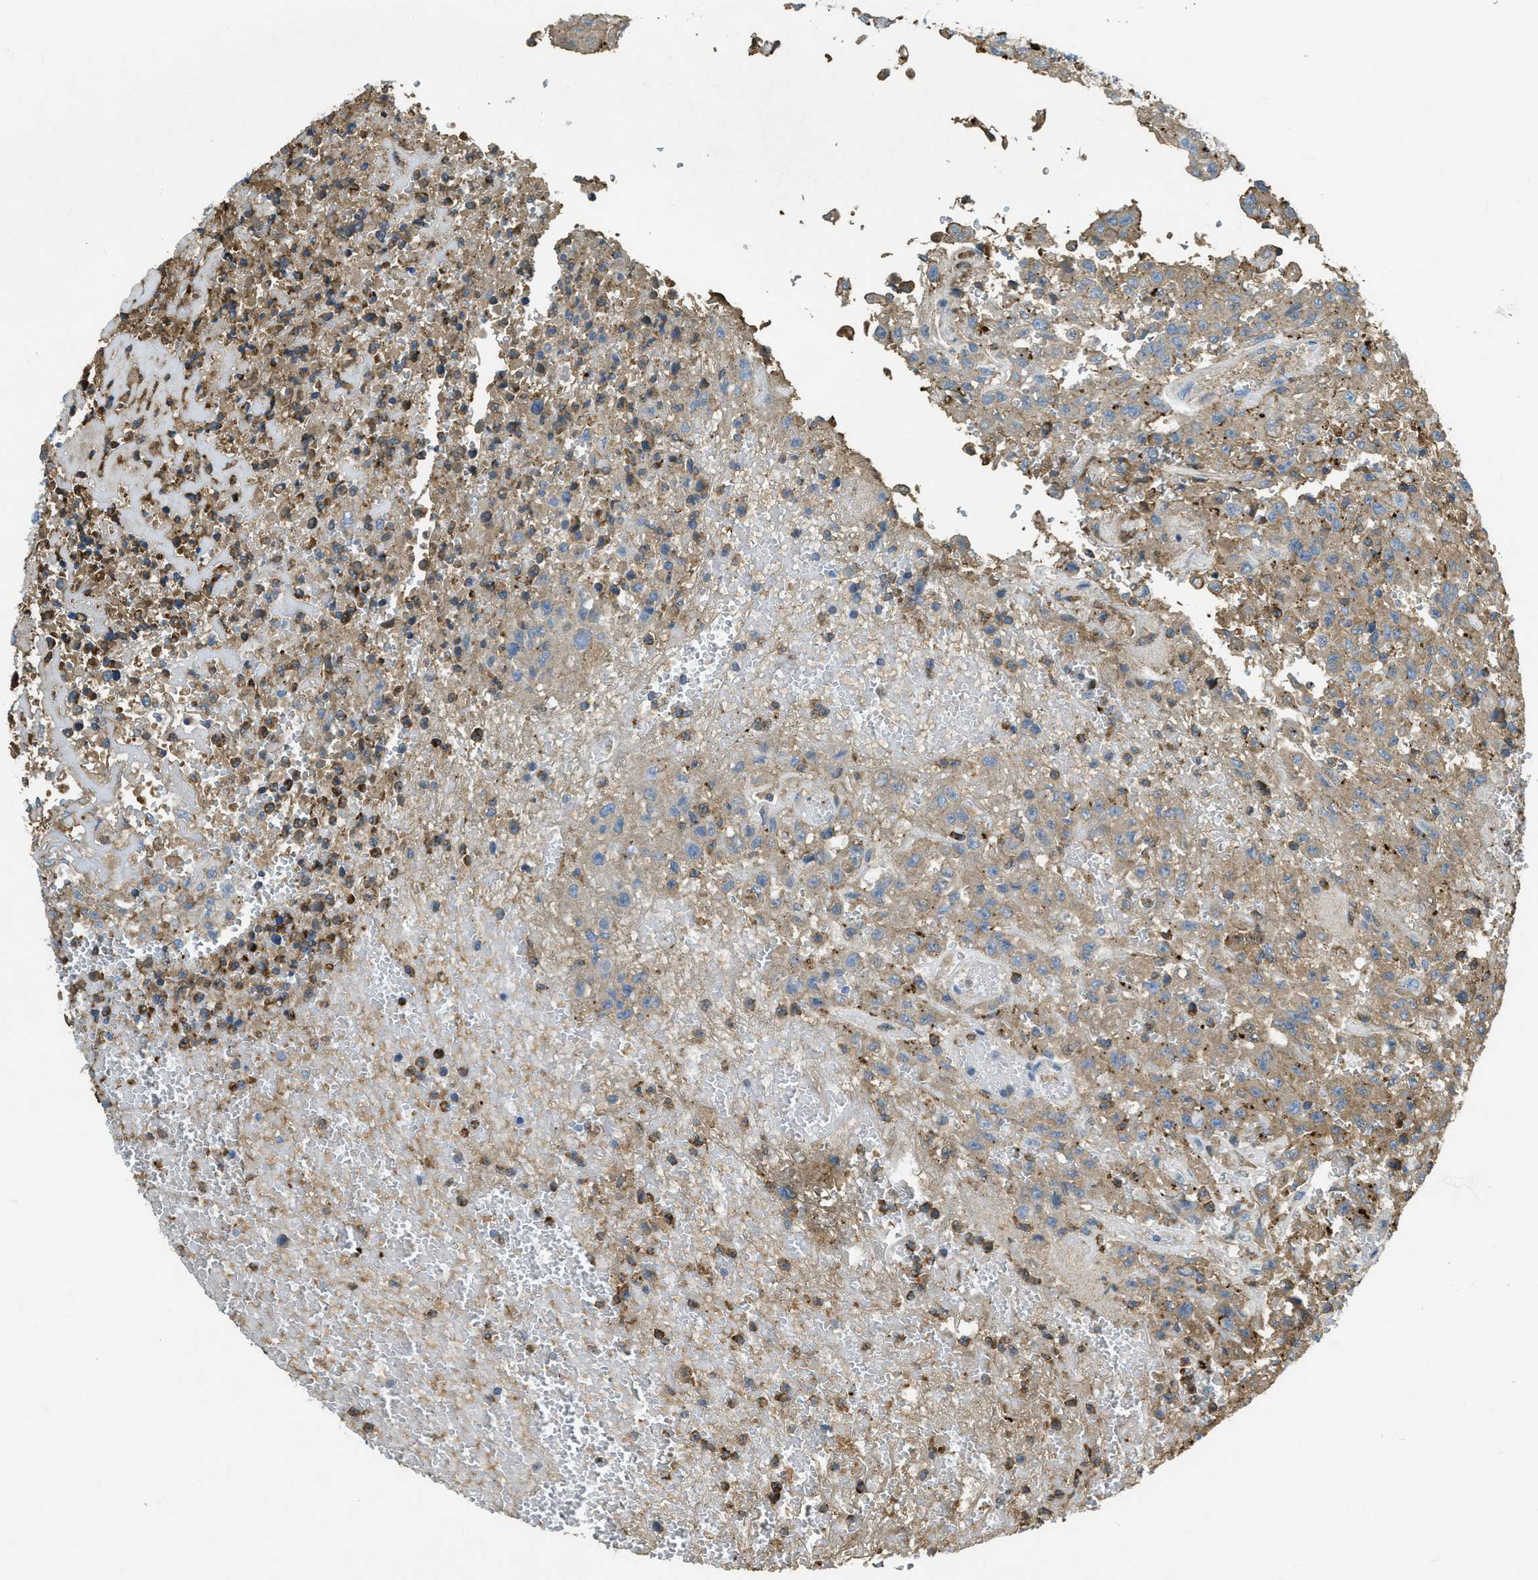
{"staining": {"intensity": "moderate", "quantity": ">75%", "location": "cytoplasmic/membranous"}, "tissue": "urothelial cancer", "cell_type": "Tumor cells", "image_type": "cancer", "snomed": [{"axis": "morphology", "description": "Urothelial carcinoma, High grade"}, {"axis": "topography", "description": "Urinary bladder"}], "caption": "High-power microscopy captured an IHC image of urothelial carcinoma (high-grade), revealing moderate cytoplasmic/membranous expression in approximately >75% of tumor cells.", "gene": "PRTN3", "patient": {"sex": "male", "age": 46}}